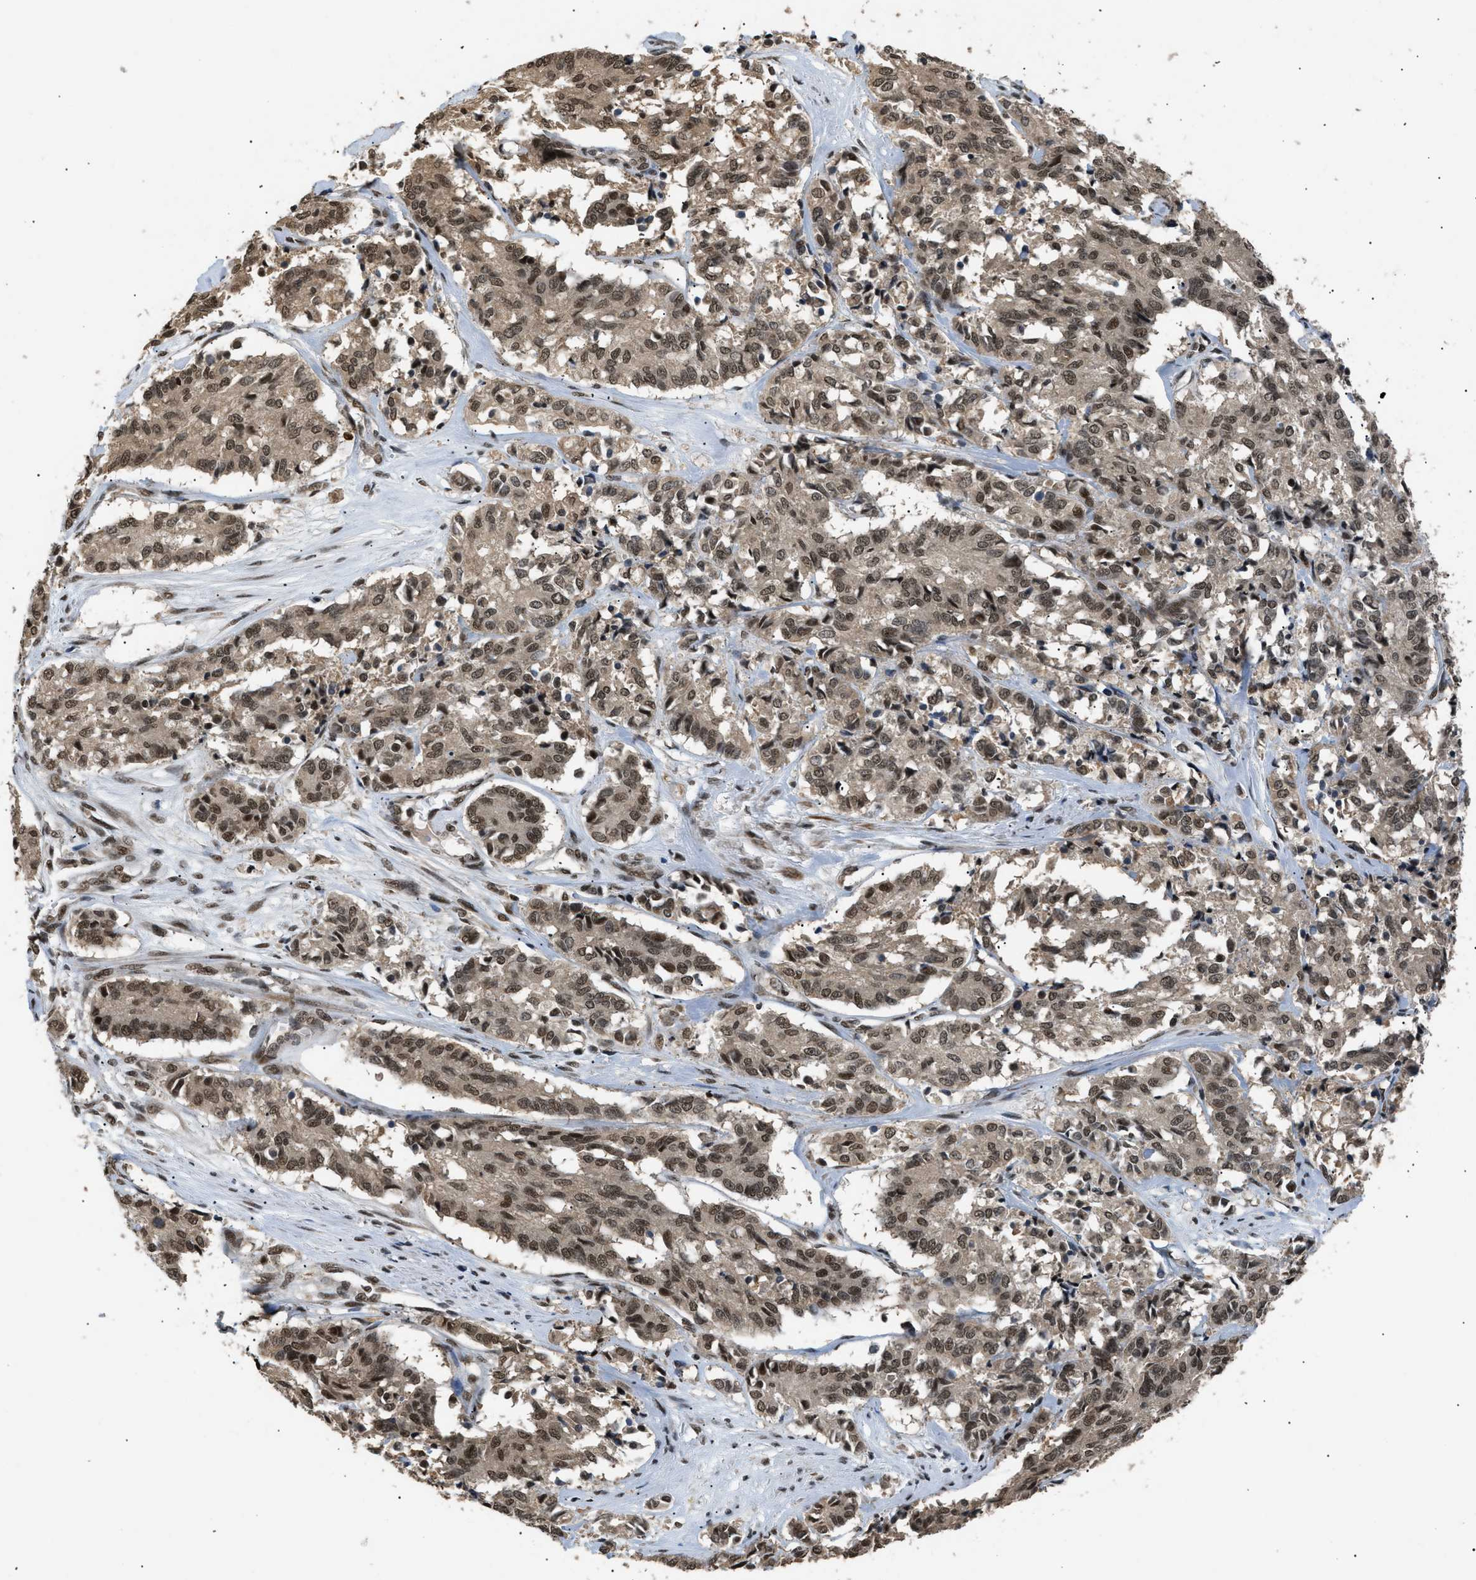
{"staining": {"intensity": "strong", "quantity": ">75%", "location": "nuclear"}, "tissue": "cervical cancer", "cell_type": "Tumor cells", "image_type": "cancer", "snomed": [{"axis": "morphology", "description": "Squamous cell carcinoma, NOS"}, {"axis": "topography", "description": "Cervix"}], "caption": "High-power microscopy captured an immunohistochemistry photomicrograph of cervical cancer (squamous cell carcinoma), revealing strong nuclear staining in about >75% of tumor cells. (DAB (3,3'-diaminobenzidine) = brown stain, brightfield microscopy at high magnification).", "gene": "RBM5", "patient": {"sex": "female", "age": 35}}